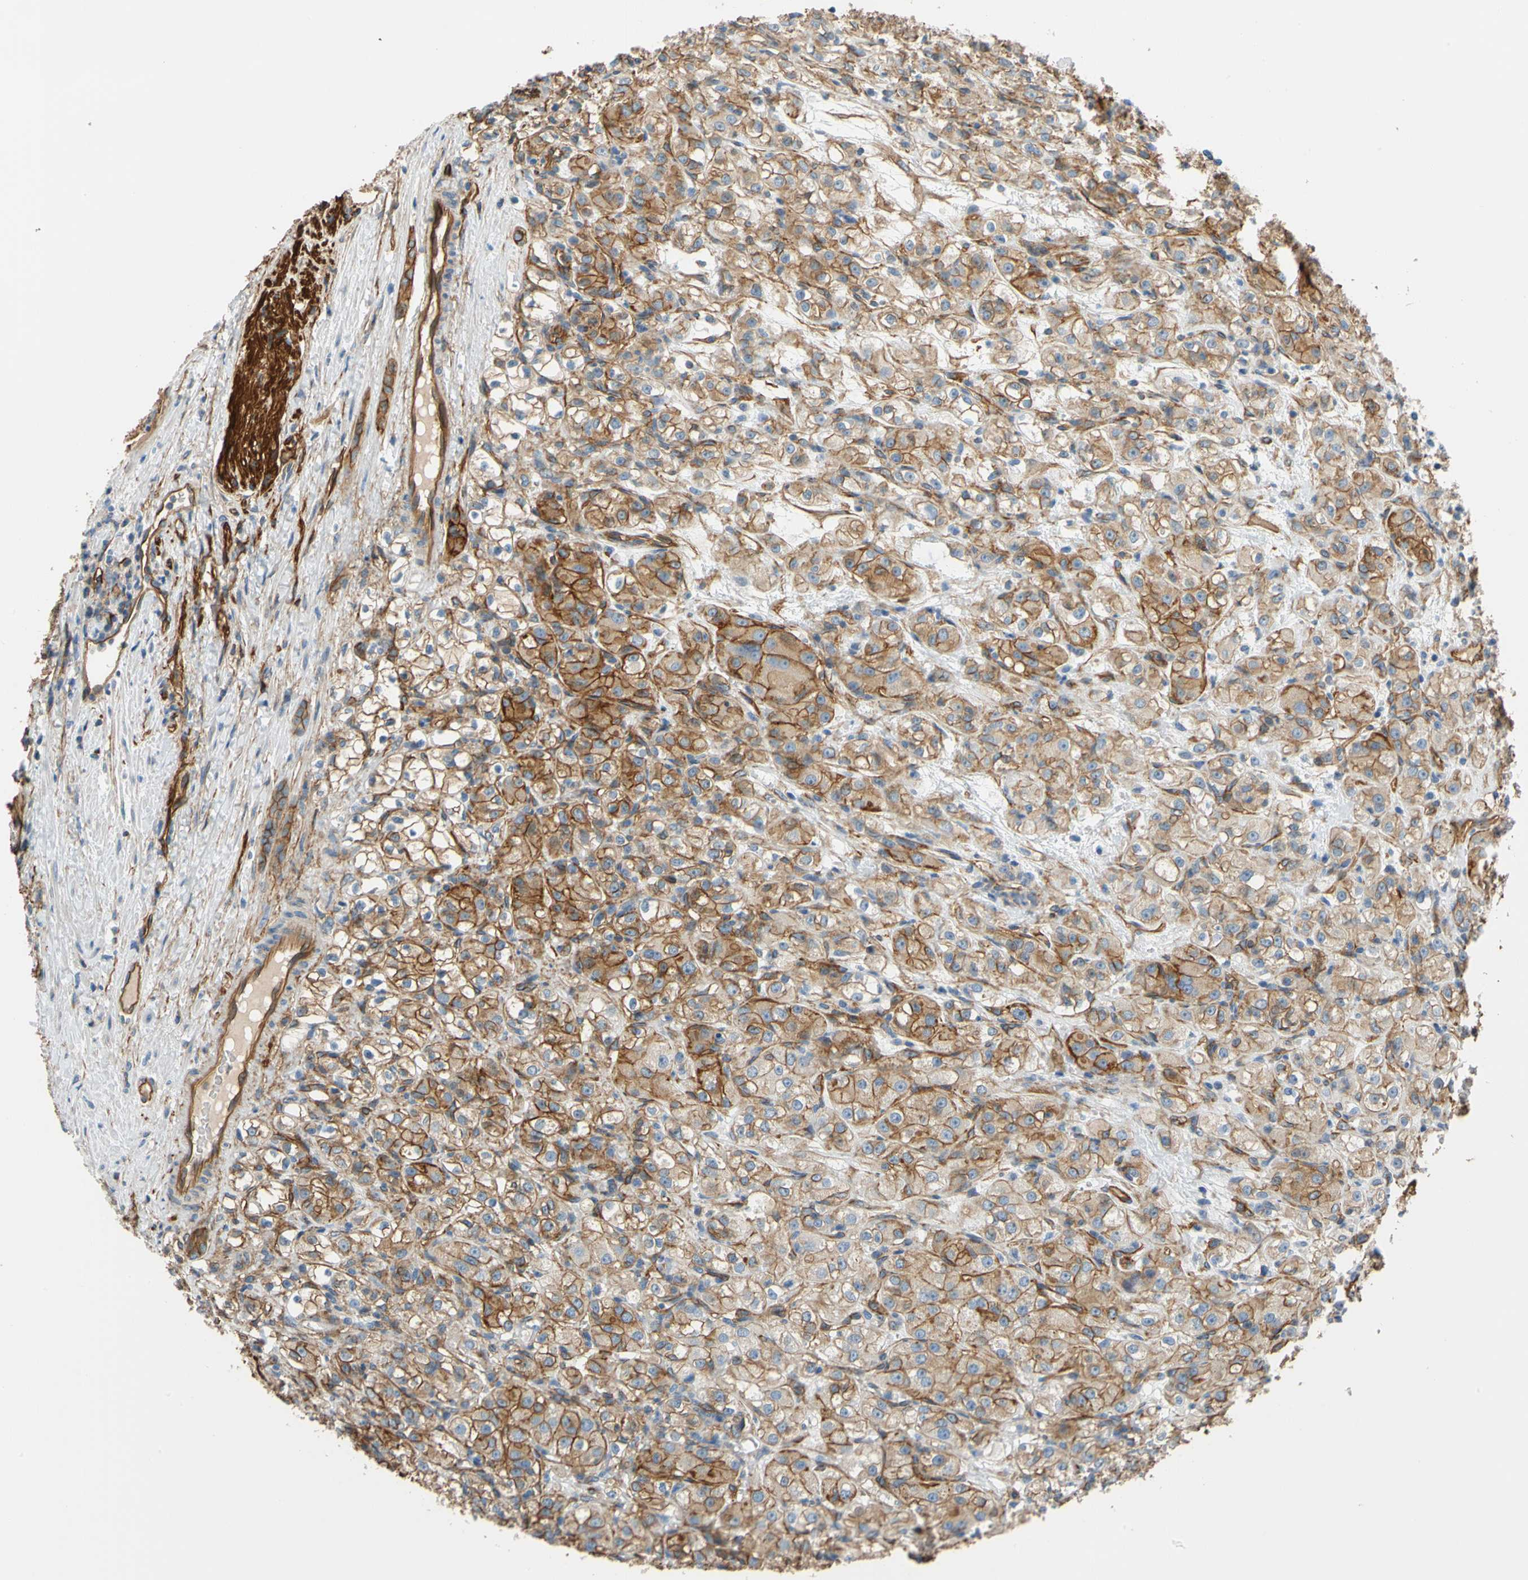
{"staining": {"intensity": "moderate", "quantity": "25%-75%", "location": "cytoplasmic/membranous"}, "tissue": "renal cancer", "cell_type": "Tumor cells", "image_type": "cancer", "snomed": [{"axis": "morphology", "description": "Normal tissue, NOS"}, {"axis": "morphology", "description": "Adenocarcinoma, NOS"}, {"axis": "topography", "description": "Kidney"}], "caption": "Renal adenocarcinoma stained with DAB immunohistochemistry demonstrates medium levels of moderate cytoplasmic/membranous staining in approximately 25%-75% of tumor cells.", "gene": "SPTAN1", "patient": {"sex": "male", "age": 61}}